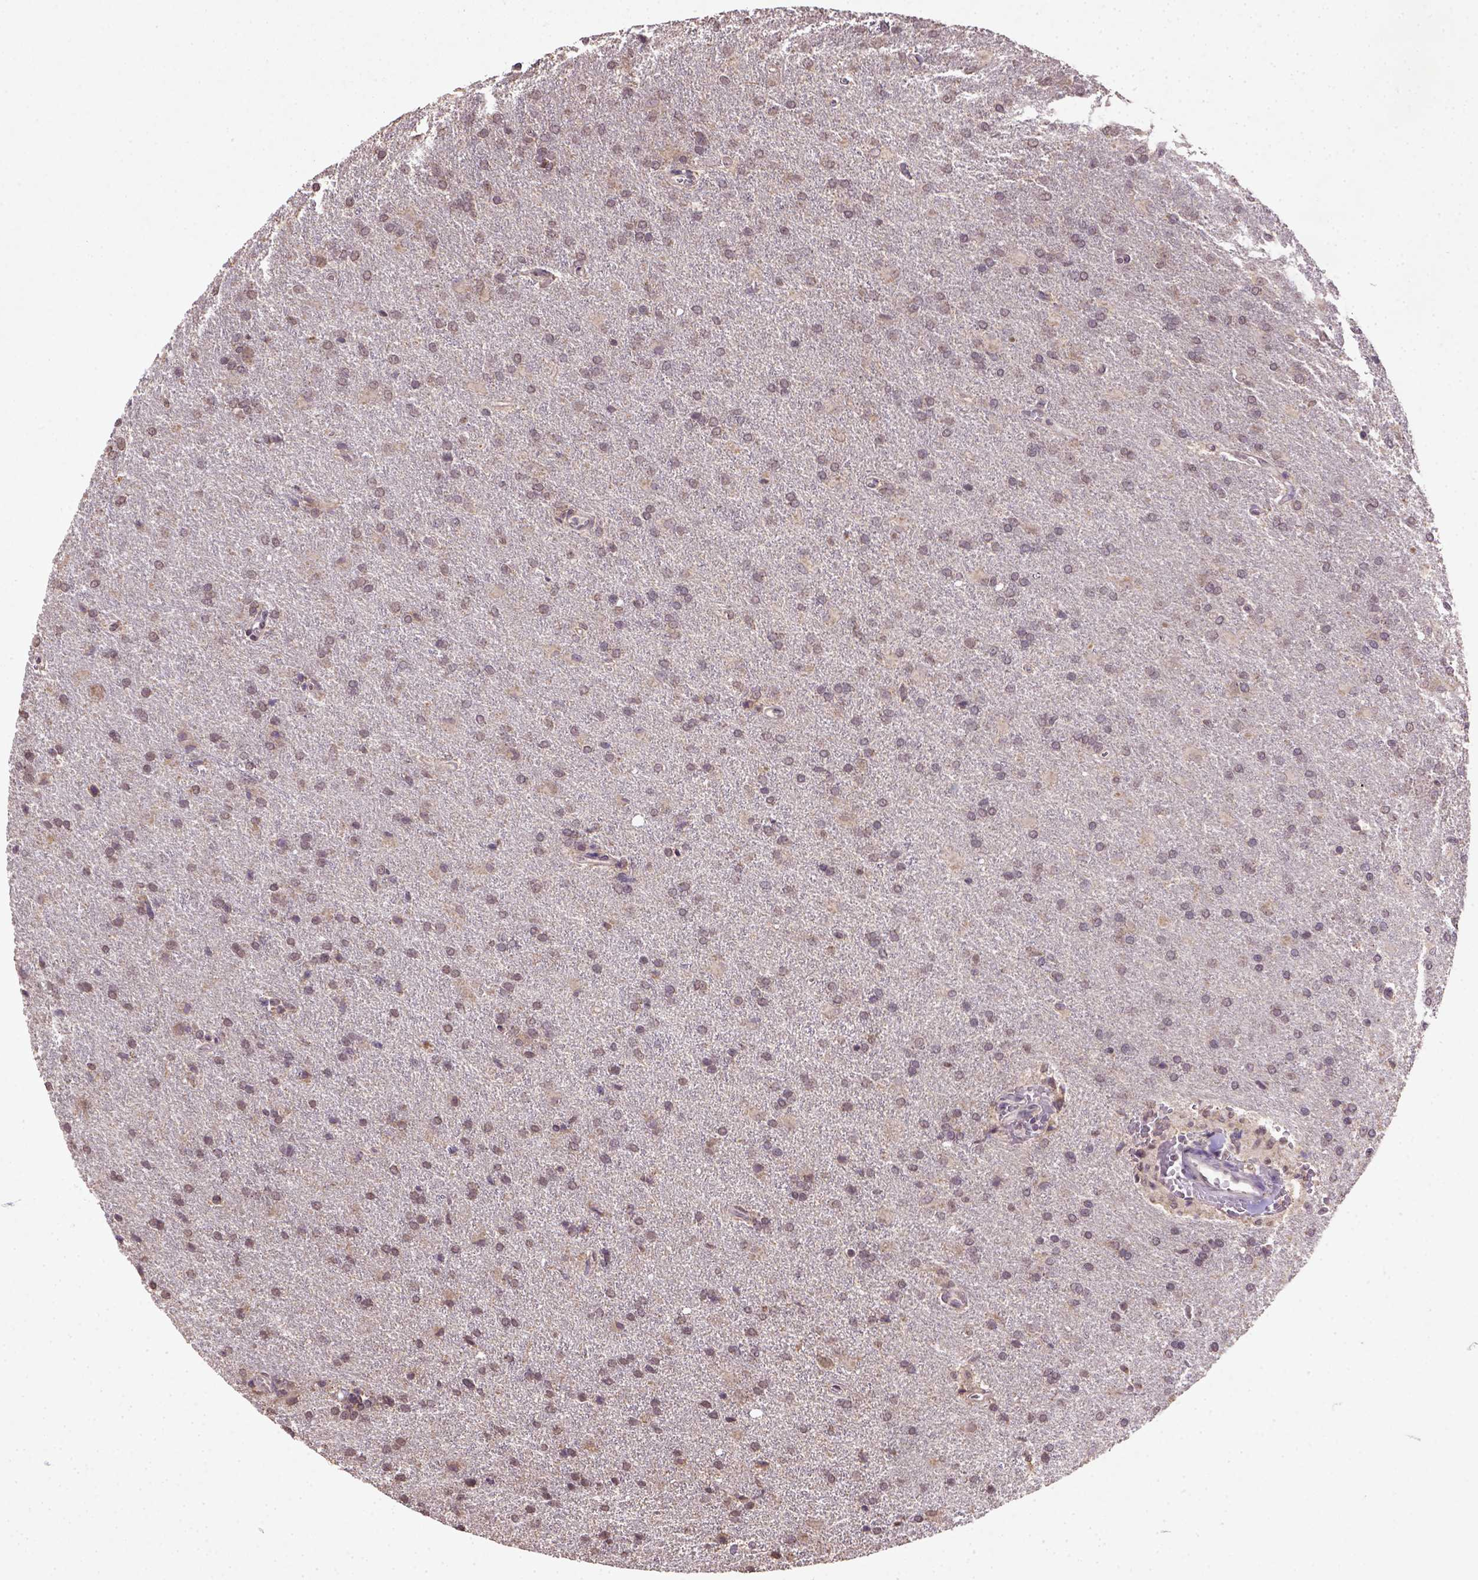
{"staining": {"intensity": "weak", "quantity": ">75%", "location": "cytoplasmic/membranous"}, "tissue": "glioma", "cell_type": "Tumor cells", "image_type": "cancer", "snomed": [{"axis": "morphology", "description": "Glioma, malignant, High grade"}, {"axis": "topography", "description": "Brain"}], "caption": "DAB (3,3'-diaminobenzidine) immunohistochemical staining of human glioma displays weak cytoplasmic/membranous protein expression in approximately >75% of tumor cells. (IHC, brightfield microscopy, high magnification).", "gene": "NUDT10", "patient": {"sex": "male", "age": 68}}